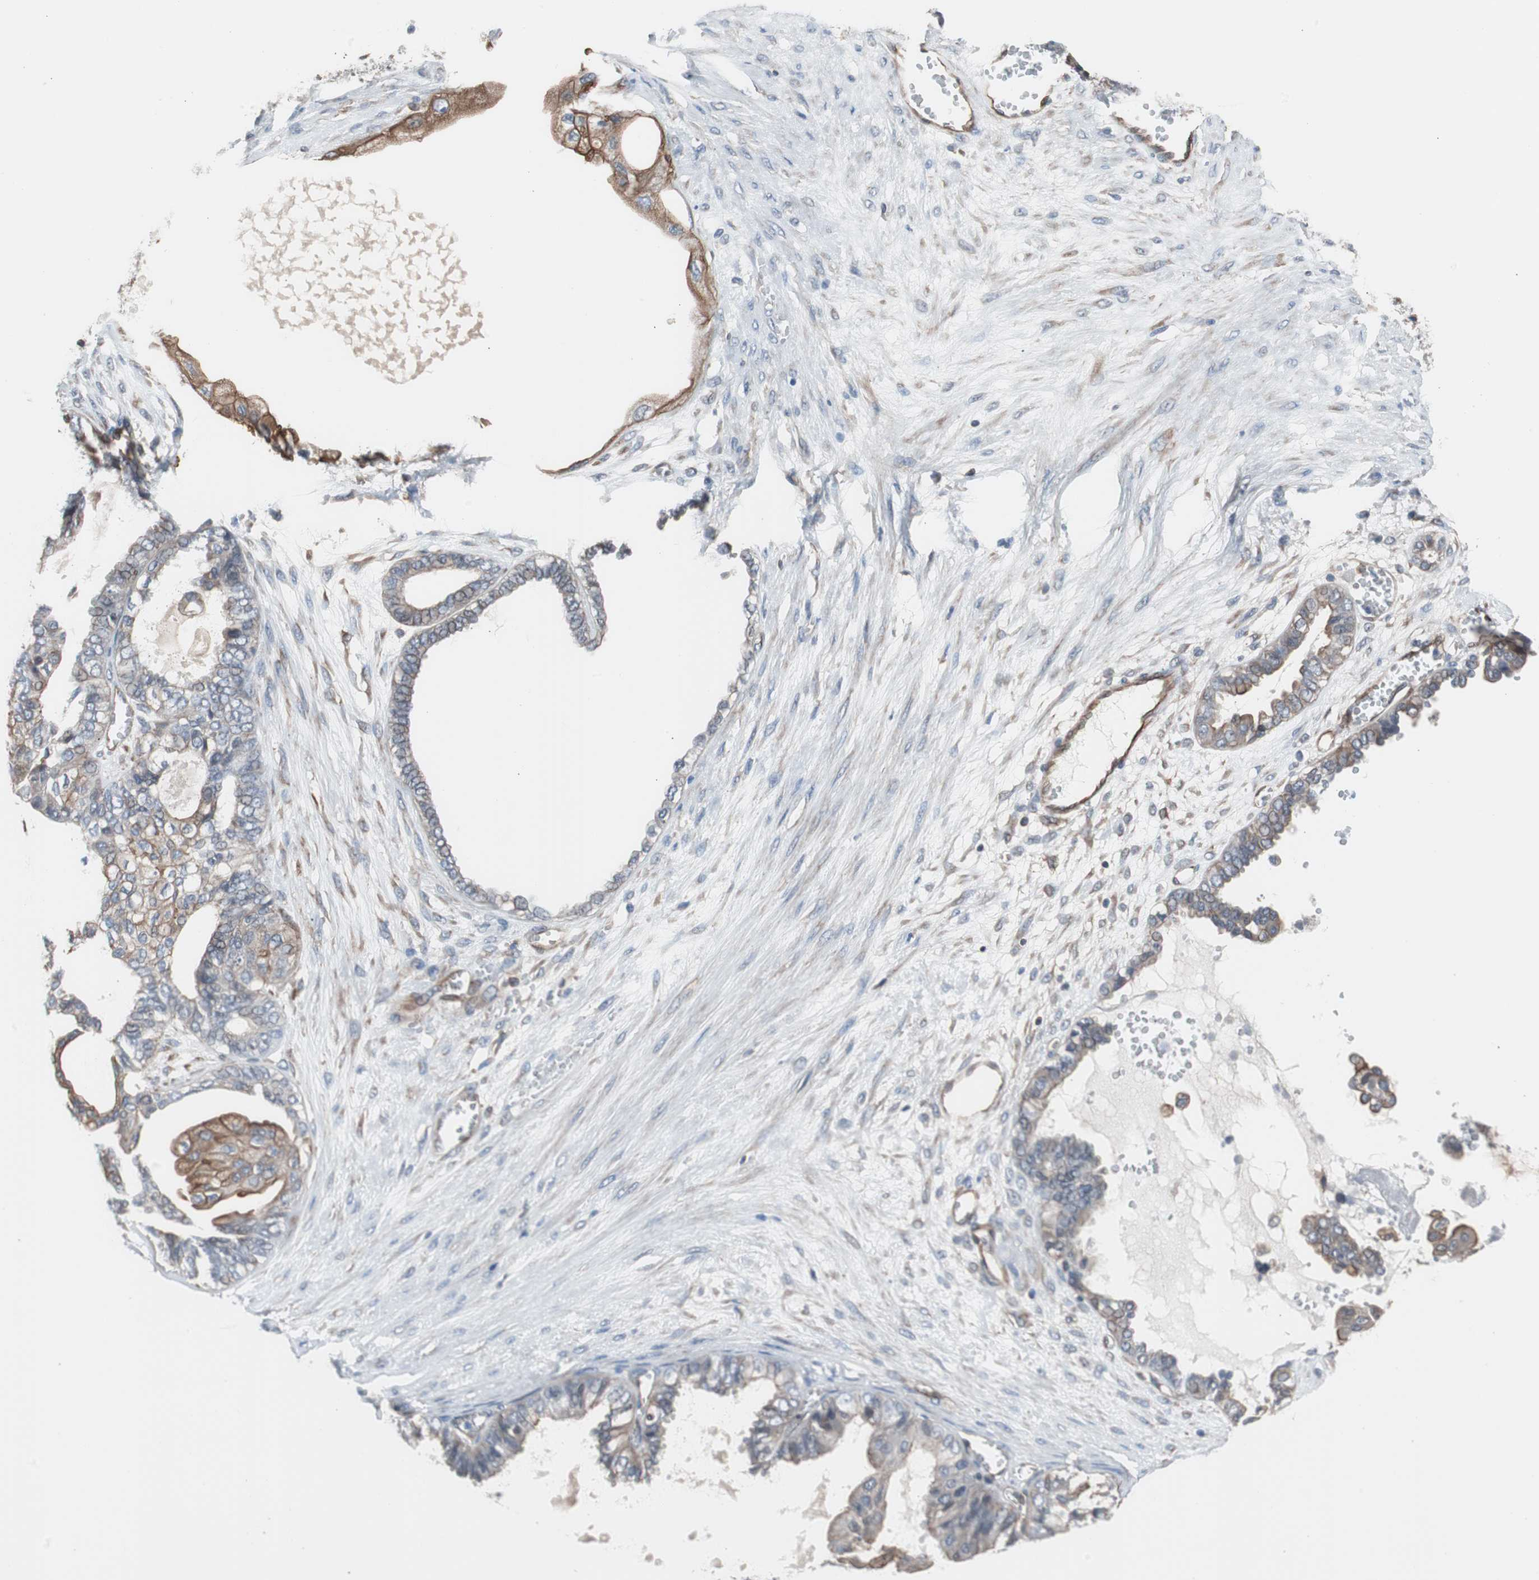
{"staining": {"intensity": "moderate", "quantity": "25%-75%", "location": "cytoplasmic/membranous"}, "tissue": "ovarian cancer", "cell_type": "Tumor cells", "image_type": "cancer", "snomed": [{"axis": "morphology", "description": "Carcinoma, NOS"}, {"axis": "morphology", "description": "Carcinoma, endometroid"}, {"axis": "topography", "description": "Ovary"}], "caption": "DAB immunohistochemical staining of ovarian carcinoma exhibits moderate cytoplasmic/membranous protein expression in about 25%-75% of tumor cells.", "gene": "KIF3B", "patient": {"sex": "female", "age": 50}}